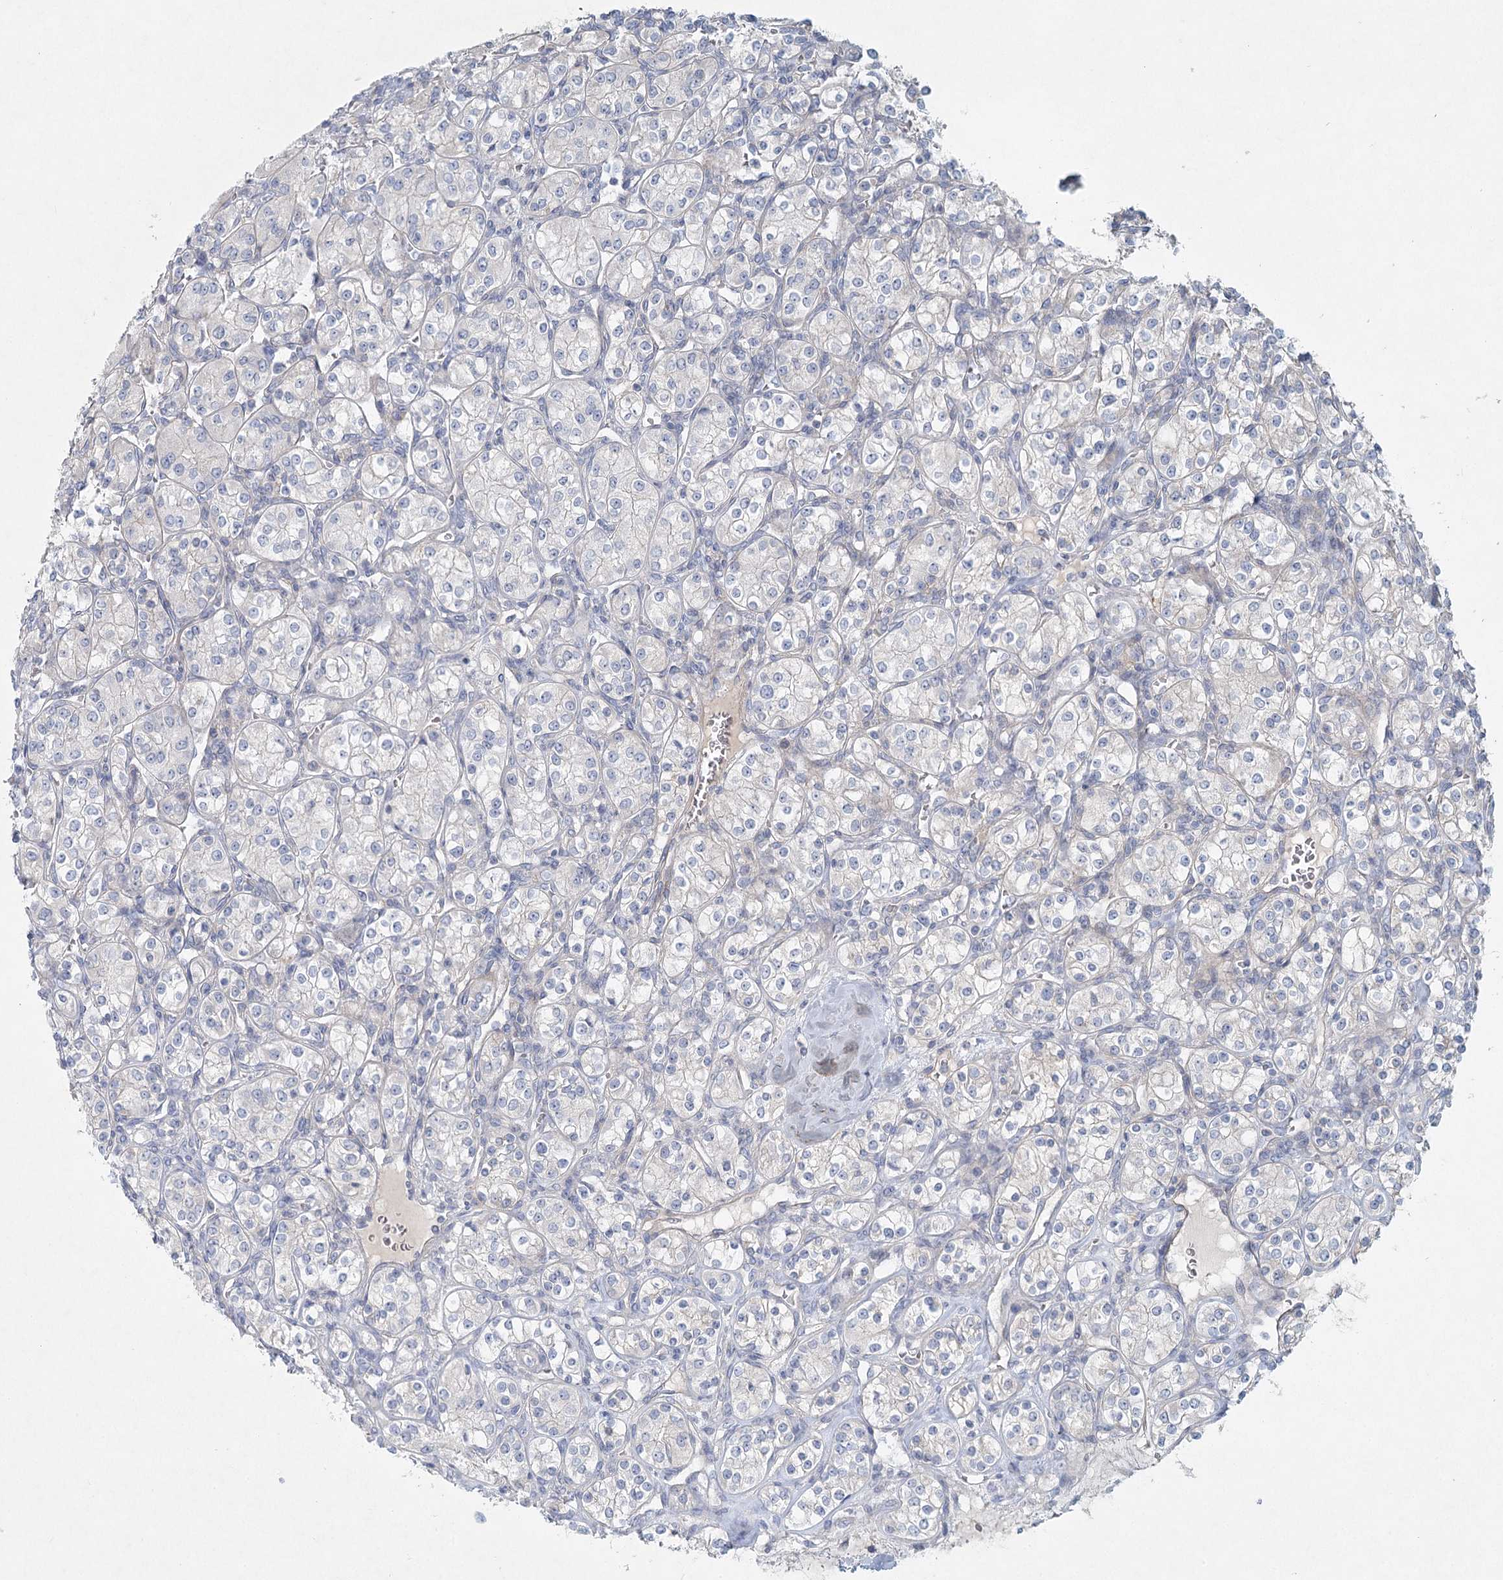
{"staining": {"intensity": "negative", "quantity": "none", "location": "none"}, "tissue": "renal cancer", "cell_type": "Tumor cells", "image_type": "cancer", "snomed": [{"axis": "morphology", "description": "Adenocarcinoma, NOS"}, {"axis": "topography", "description": "Kidney"}], "caption": "Immunohistochemistry of adenocarcinoma (renal) reveals no staining in tumor cells.", "gene": "DNMBP", "patient": {"sex": "male", "age": 77}}